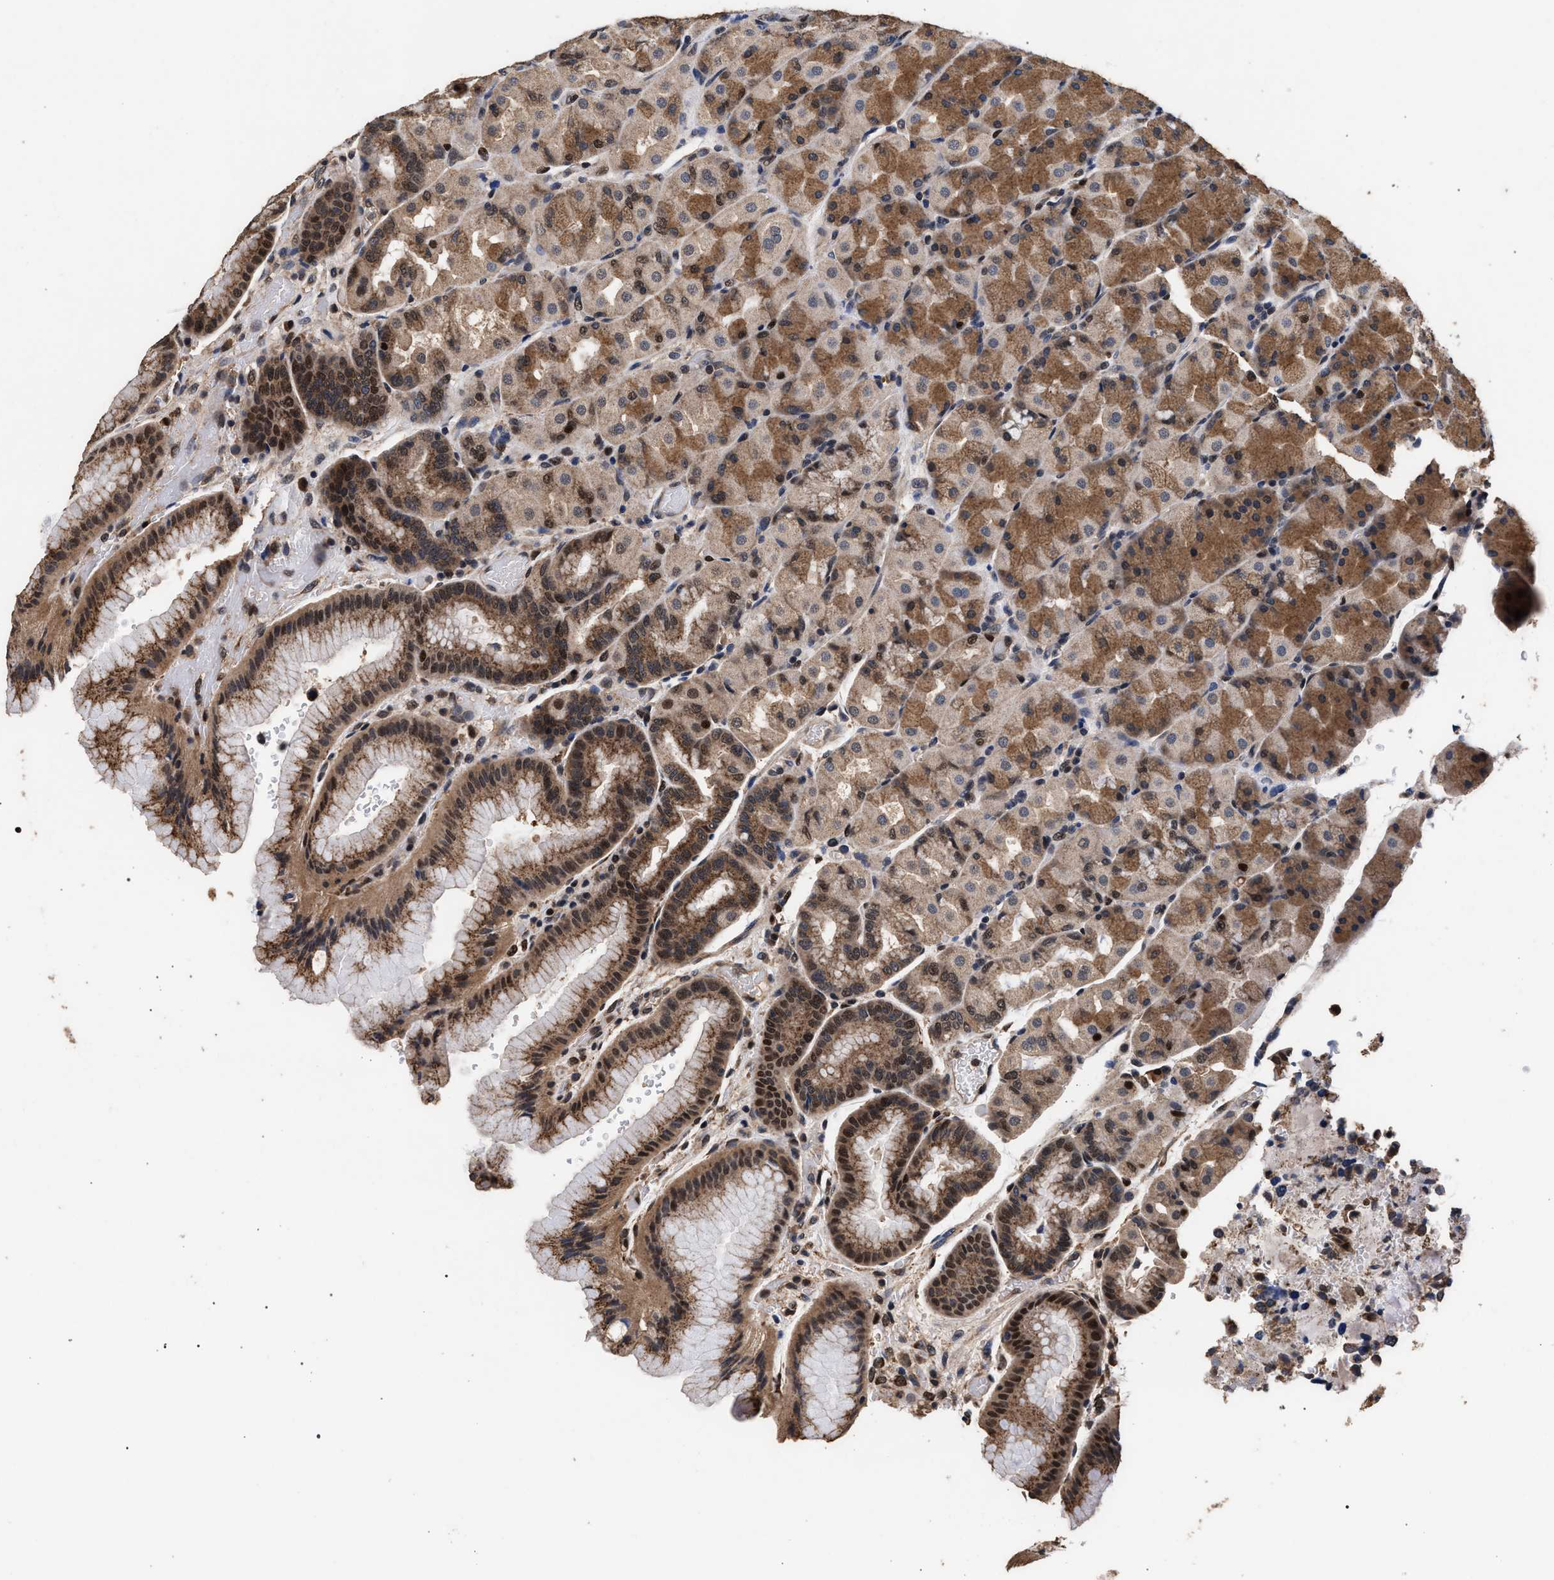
{"staining": {"intensity": "strong", "quantity": ">75%", "location": "cytoplasmic/membranous,nuclear"}, "tissue": "stomach", "cell_type": "Glandular cells", "image_type": "normal", "snomed": [{"axis": "morphology", "description": "Normal tissue, NOS"}, {"axis": "morphology", "description": "Carcinoid, malignant, NOS"}, {"axis": "topography", "description": "Stomach, upper"}], "caption": "Immunohistochemistry photomicrograph of normal stomach: stomach stained using immunohistochemistry (IHC) exhibits high levels of strong protein expression localized specifically in the cytoplasmic/membranous,nuclear of glandular cells, appearing as a cytoplasmic/membranous,nuclear brown color.", "gene": "ACOX1", "patient": {"sex": "male", "age": 39}}